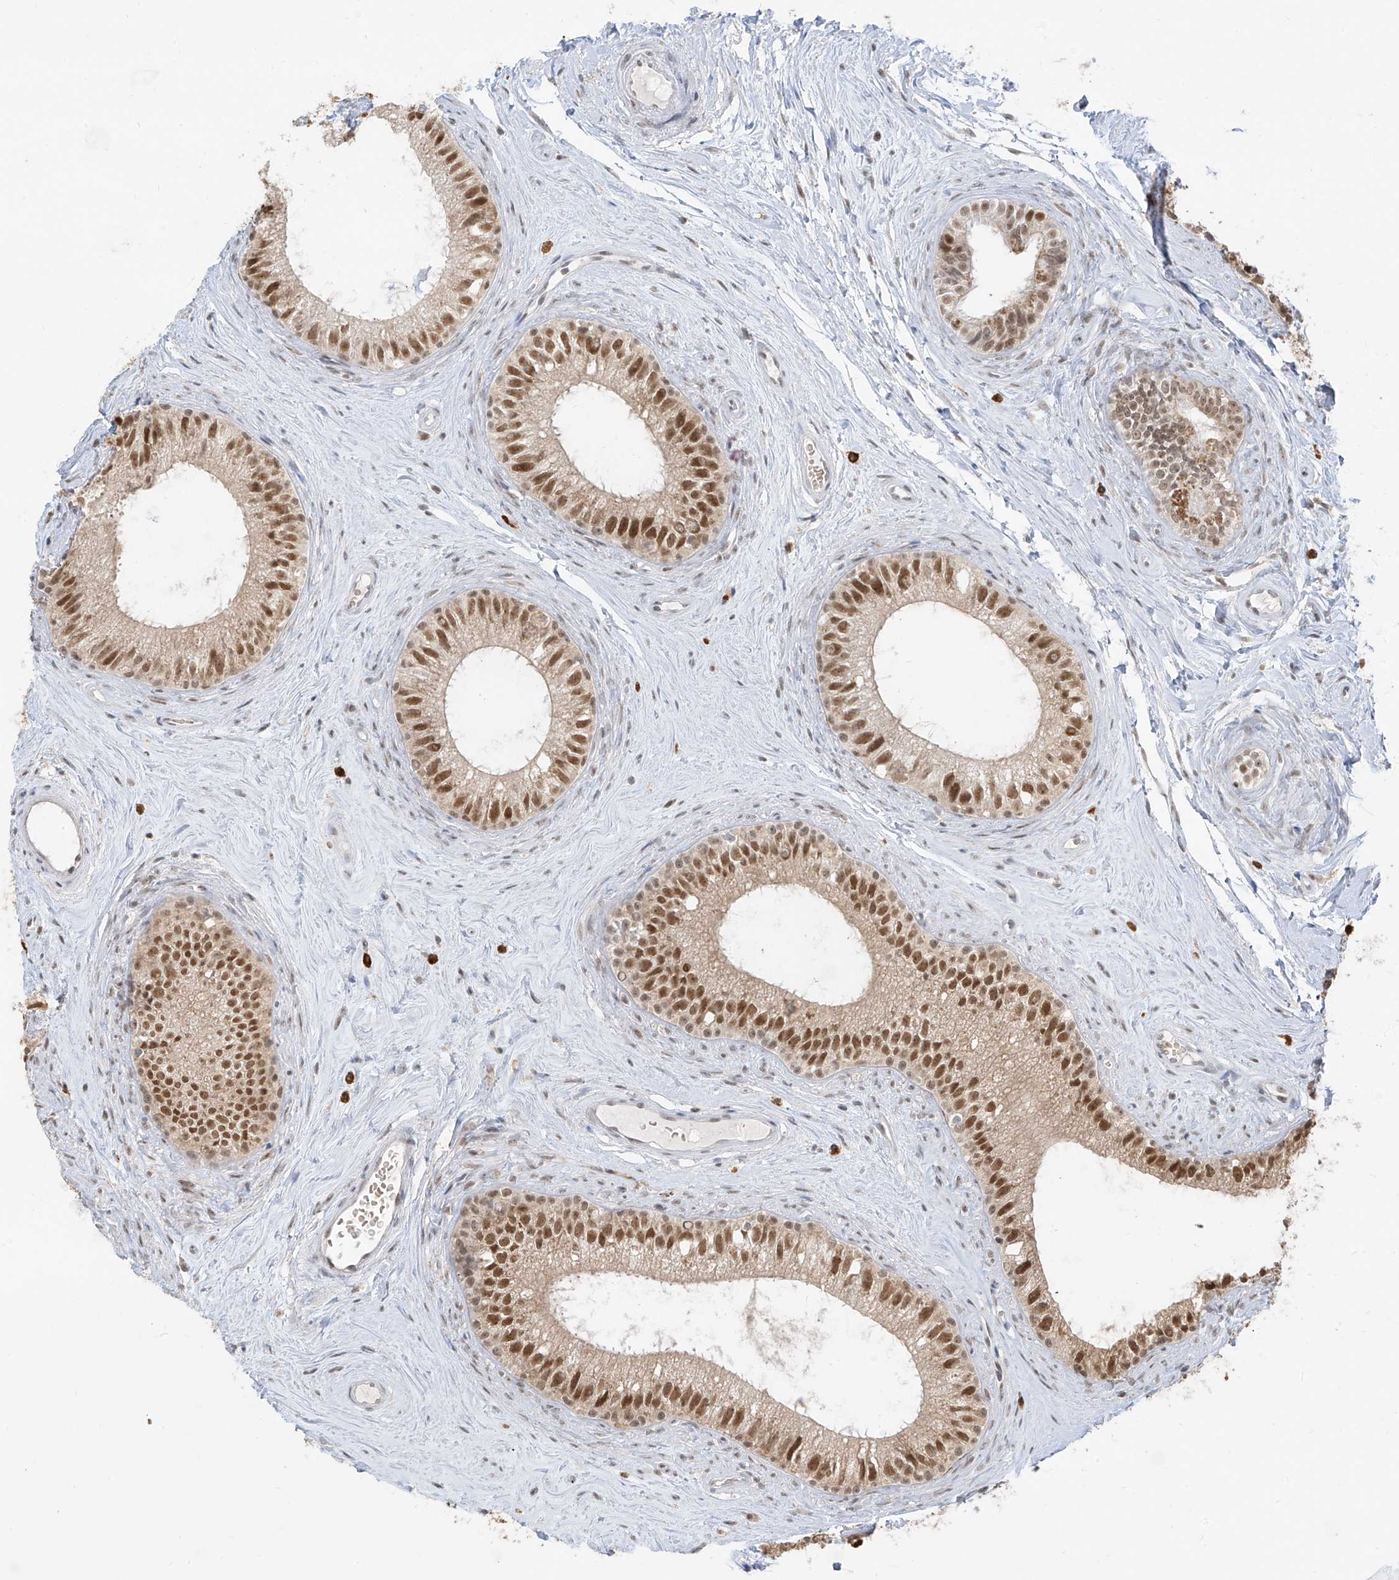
{"staining": {"intensity": "moderate", "quantity": ">75%", "location": "nuclear"}, "tissue": "epididymis", "cell_type": "Glandular cells", "image_type": "normal", "snomed": [{"axis": "morphology", "description": "Normal tissue, NOS"}, {"axis": "topography", "description": "Epididymis"}], "caption": "A histopathology image of epididymis stained for a protein exhibits moderate nuclear brown staining in glandular cells. The staining was performed using DAB, with brown indicating positive protein expression. Nuclei are stained blue with hematoxylin.", "gene": "ZMYM2", "patient": {"sex": "male", "age": 71}}